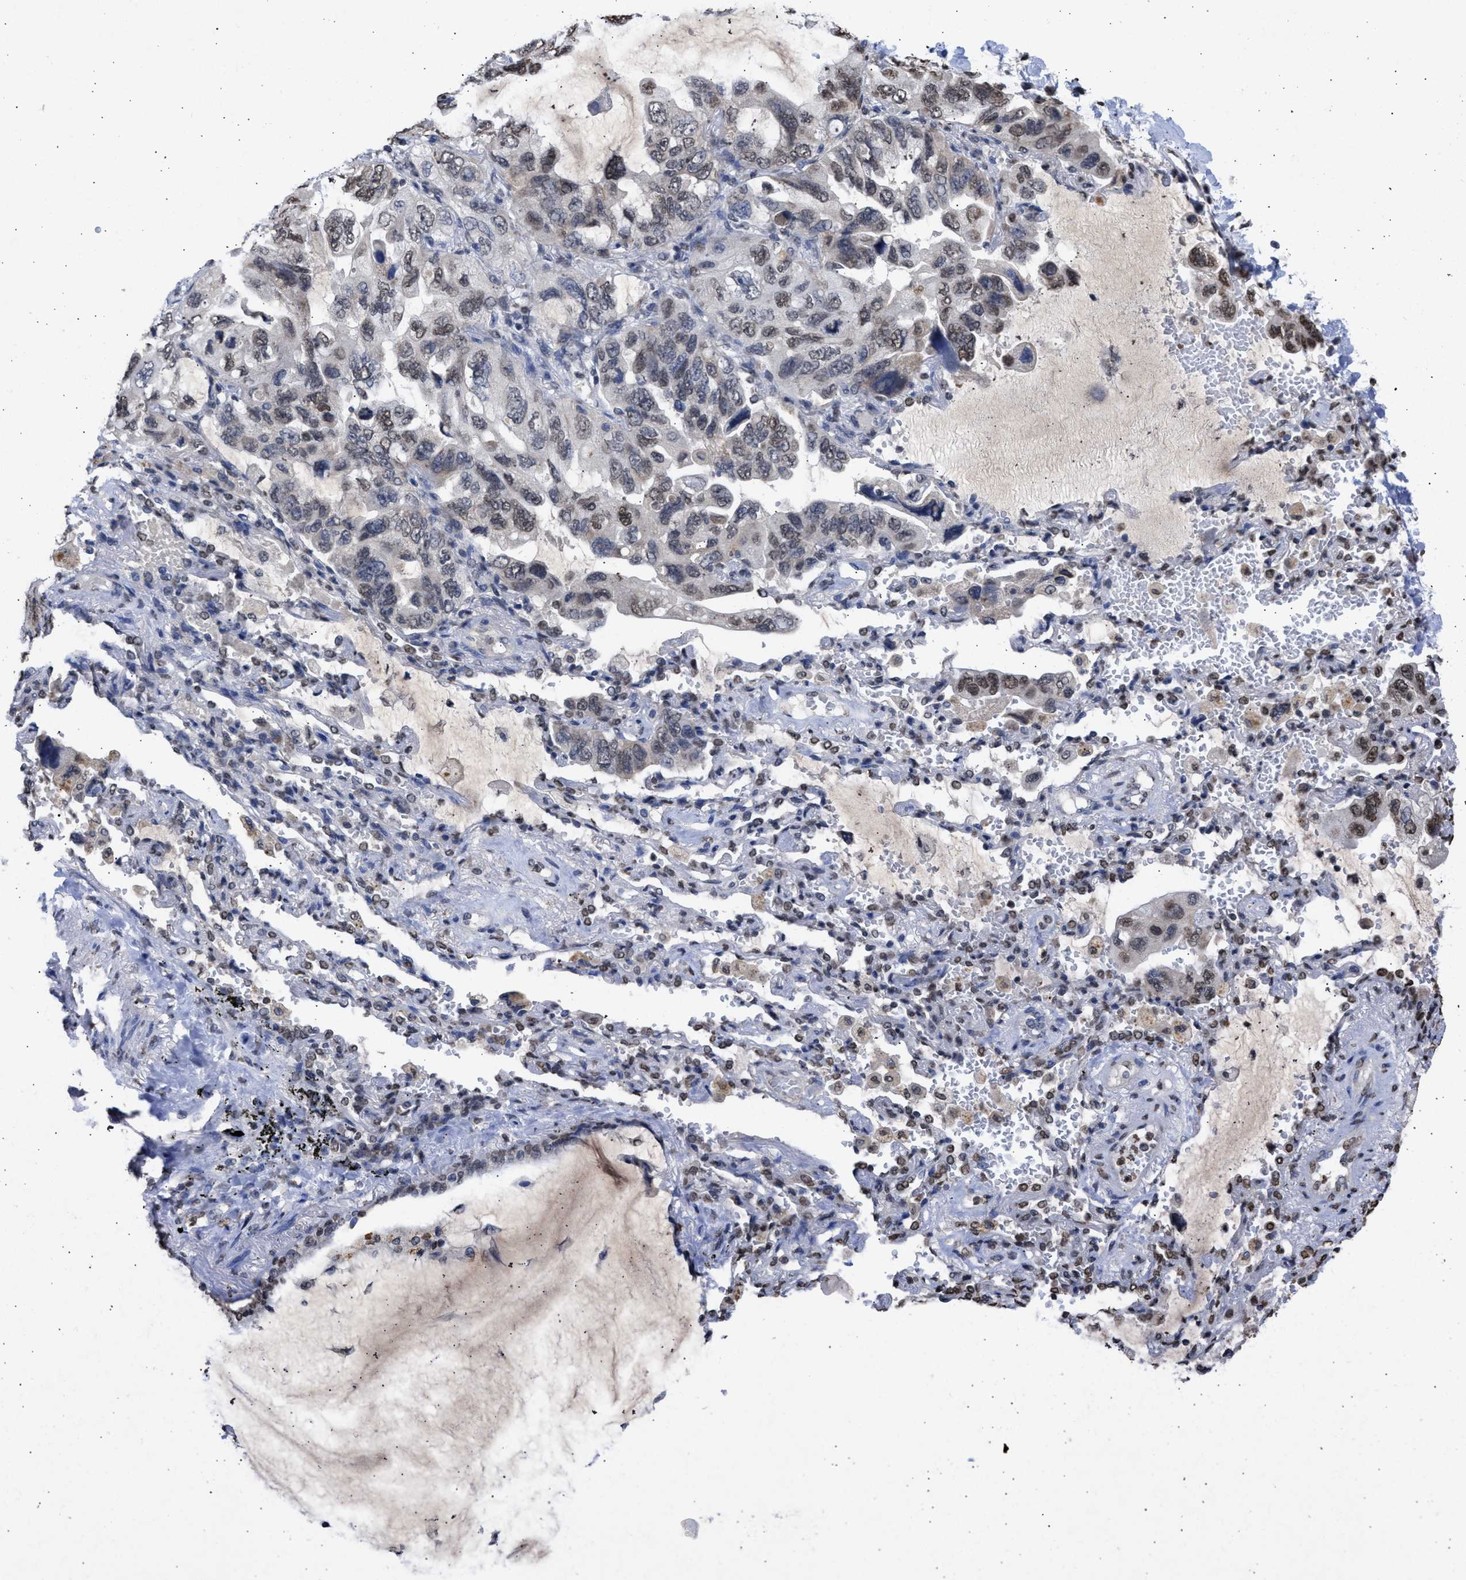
{"staining": {"intensity": "weak", "quantity": "25%-75%", "location": "cytoplasmic/membranous,nuclear"}, "tissue": "lung cancer", "cell_type": "Tumor cells", "image_type": "cancer", "snomed": [{"axis": "morphology", "description": "Squamous cell carcinoma, NOS"}, {"axis": "topography", "description": "Lung"}], "caption": "Immunohistochemical staining of squamous cell carcinoma (lung) exhibits low levels of weak cytoplasmic/membranous and nuclear protein positivity in about 25%-75% of tumor cells.", "gene": "NUP35", "patient": {"sex": "female", "age": 73}}